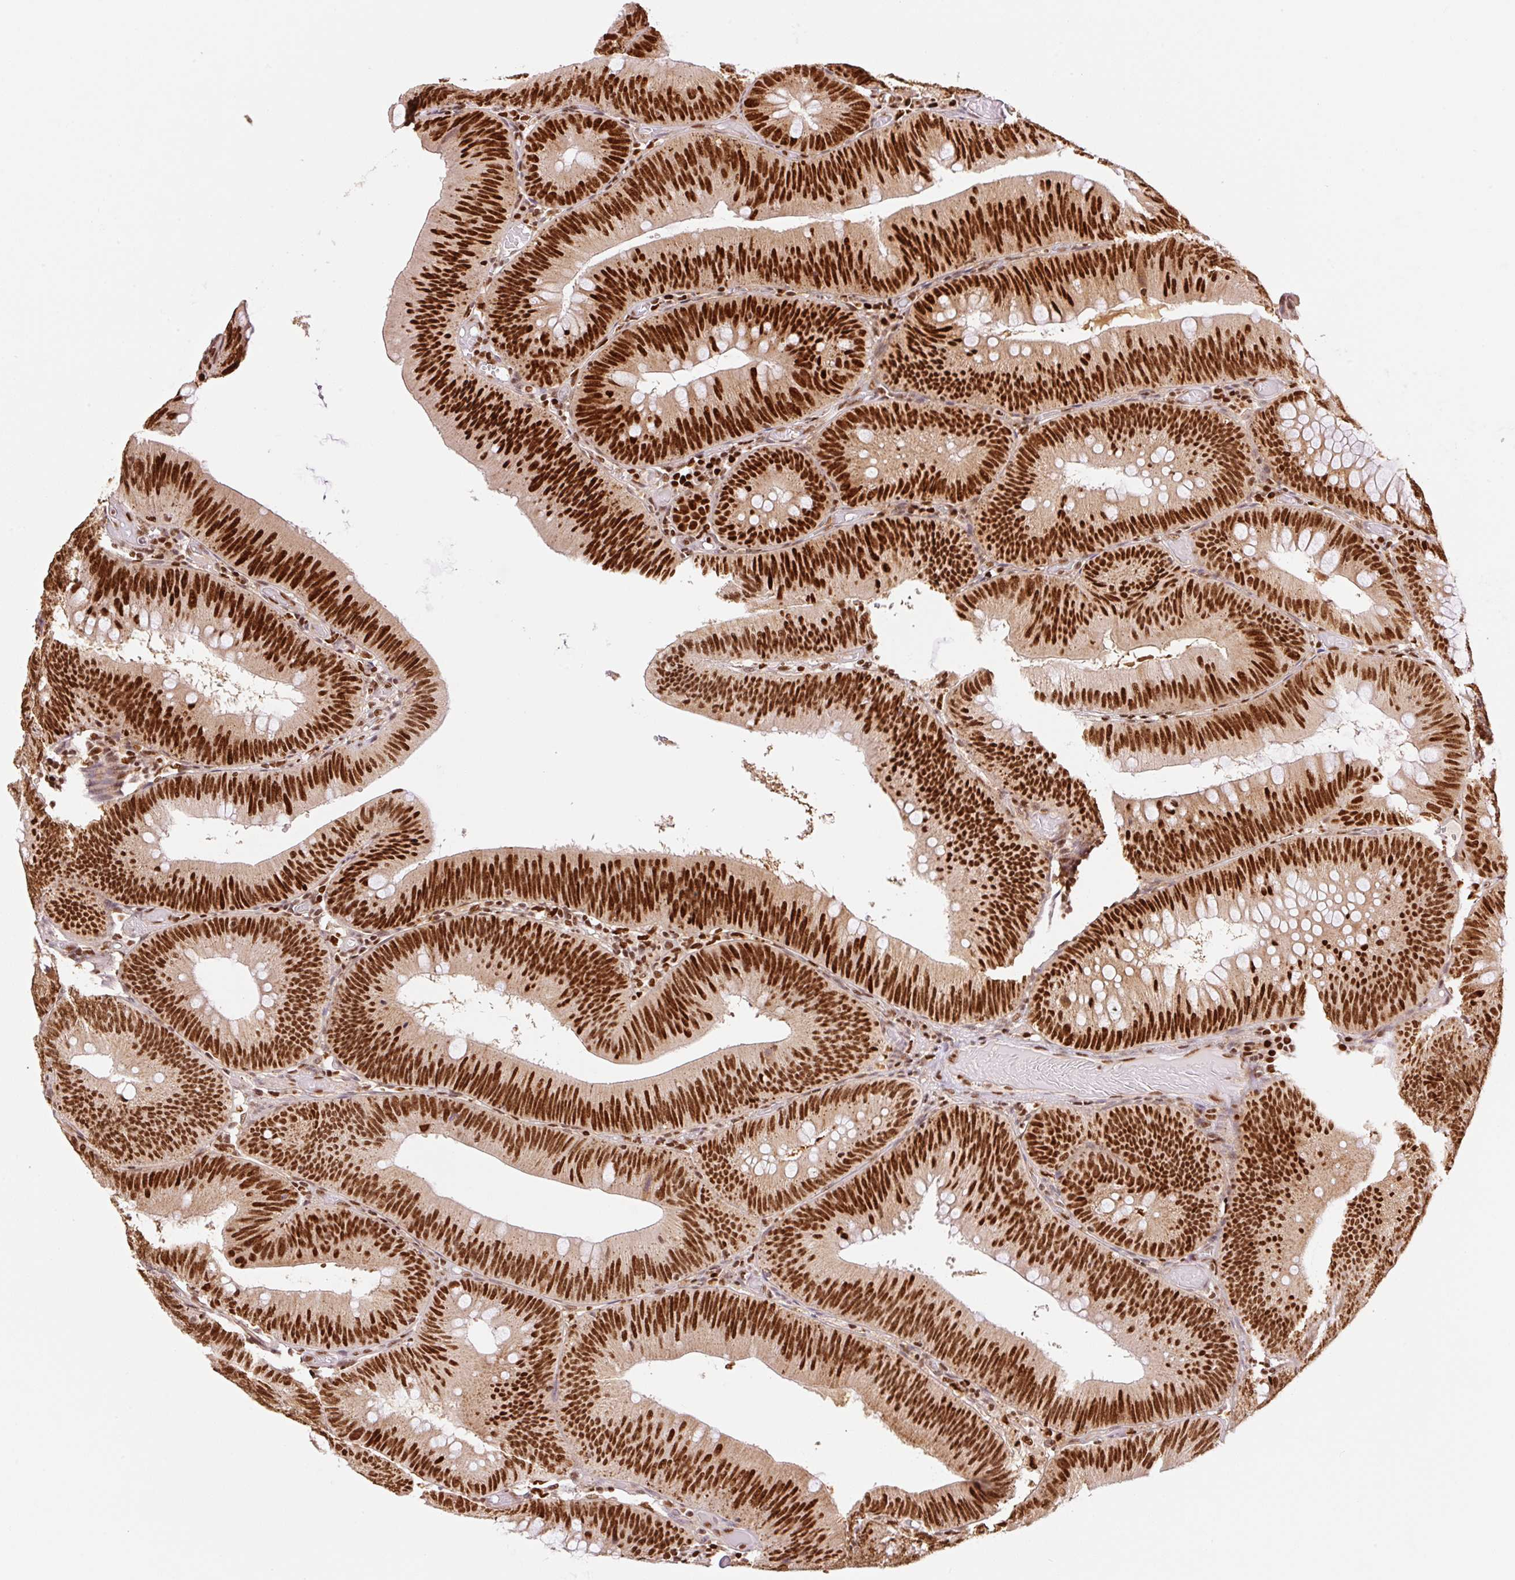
{"staining": {"intensity": "strong", "quantity": ">75%", "location": "nuclear"}, "tissue": "colorectal cancer", "cell_type": "Tumor cells", "image_type": "cancer", "snomed": [{"axis": "morphology", "description": "Adenocarcinoma, NOS"}, {"axis": "topography", "description": "Colon"}], "caption": "Human colorectal adenocarcinoma stained with a protein marker demonstrates strong staining in tumor cells.", "gene": "GPR139", "patient": {"sex": "male", "age": 84}}